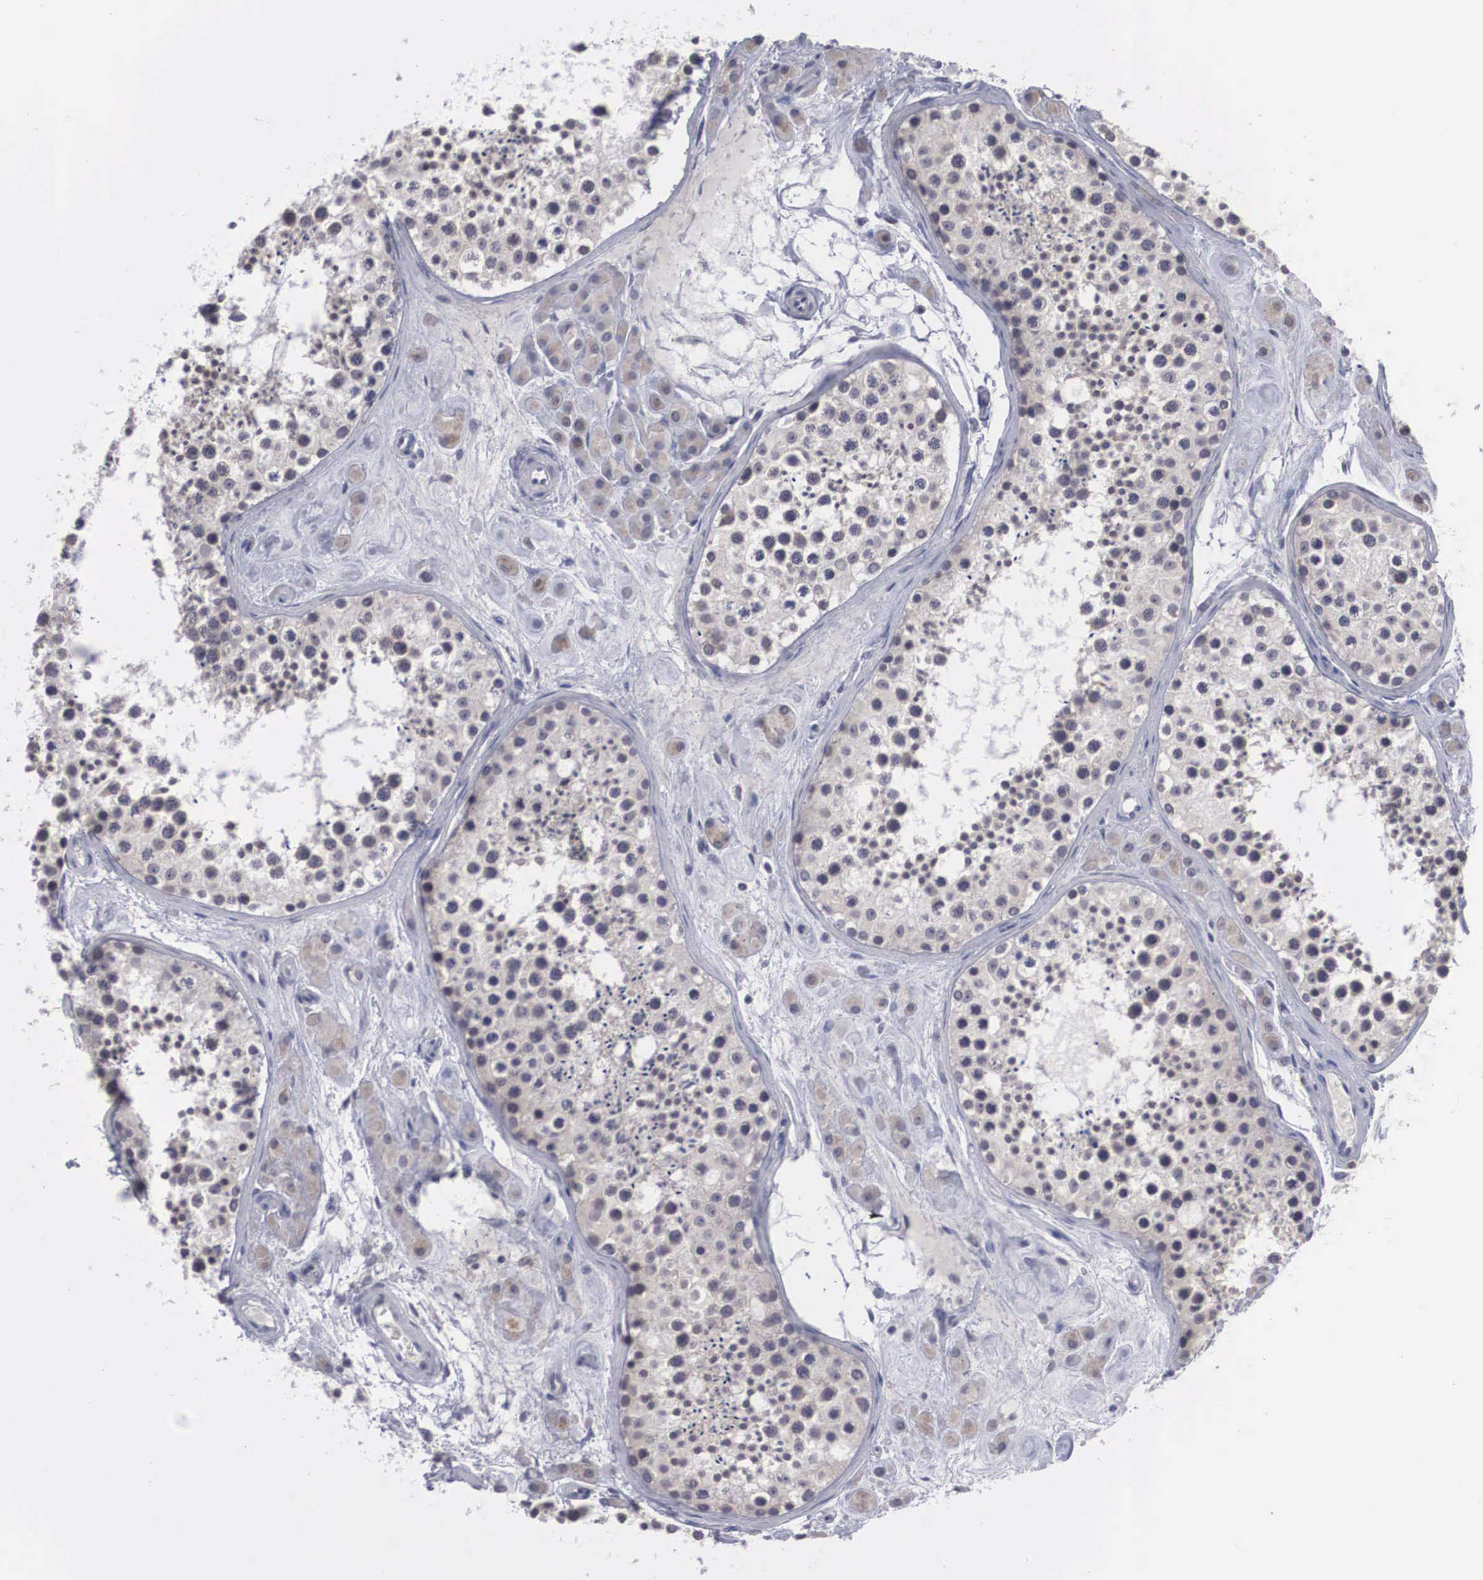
{"staining": {"intensity": "weak", "quantity": "25%-75%", "location": "nuclear"}, "tissue": "testis", "cell_type": "Cells in seminiferous ducts", "image_type": "normal", "snomed": [{"axis": "morphology", "description": "Normal tissue, NOS"}, {"axis": "topography", "description": "Testis"}], "caption": "Cells in seminiferous ducts display weak nuclear staining in approximately 25%-75% of cells in unremarkable testis. The staining was performed using DAB (3,3'-diaminobenzidine), with brown indicating positive protein expression. Nuclei are stained blue with hematoxylin.", "gene": "WDR89", "patient": {"sex": "male", "age": 38}}